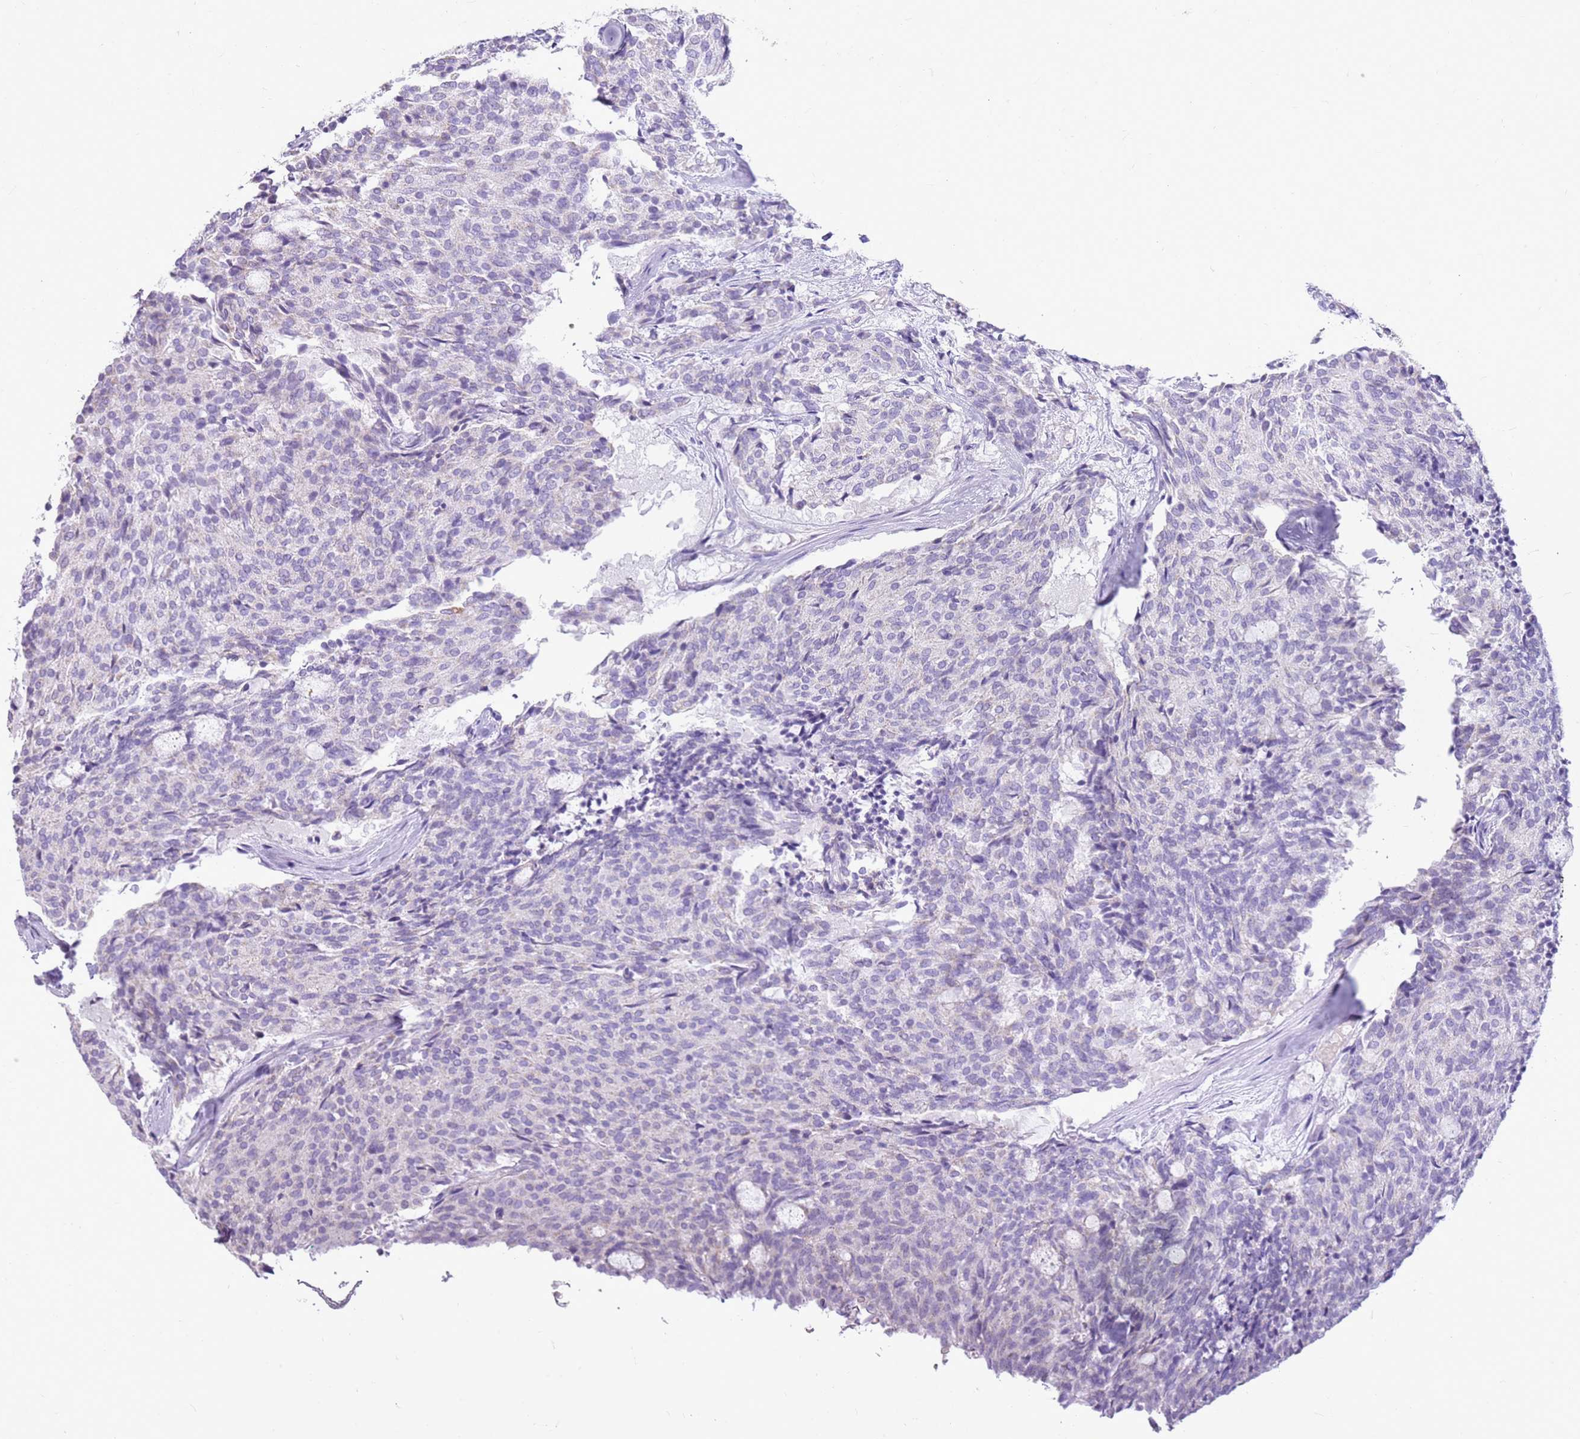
{"staining": {"intensity": "negative", "quantity": "none", "location": "none"}, "tissue": "carcinoid", "cell_type": "Tumor cells", "image_type": "cancer", "snomed": [{"axis": "morphology", "description": "Carcinoid, malignant, NOS"}, {"axis": "topography", "description": "Pancreas"}], "caption": "The image displays no staining of tumor cells in carcinoid. (IHC, brightfield microscopy, high magnification).", "gene": "FABP2", "patient": {"sex": "female", "age": 54}}